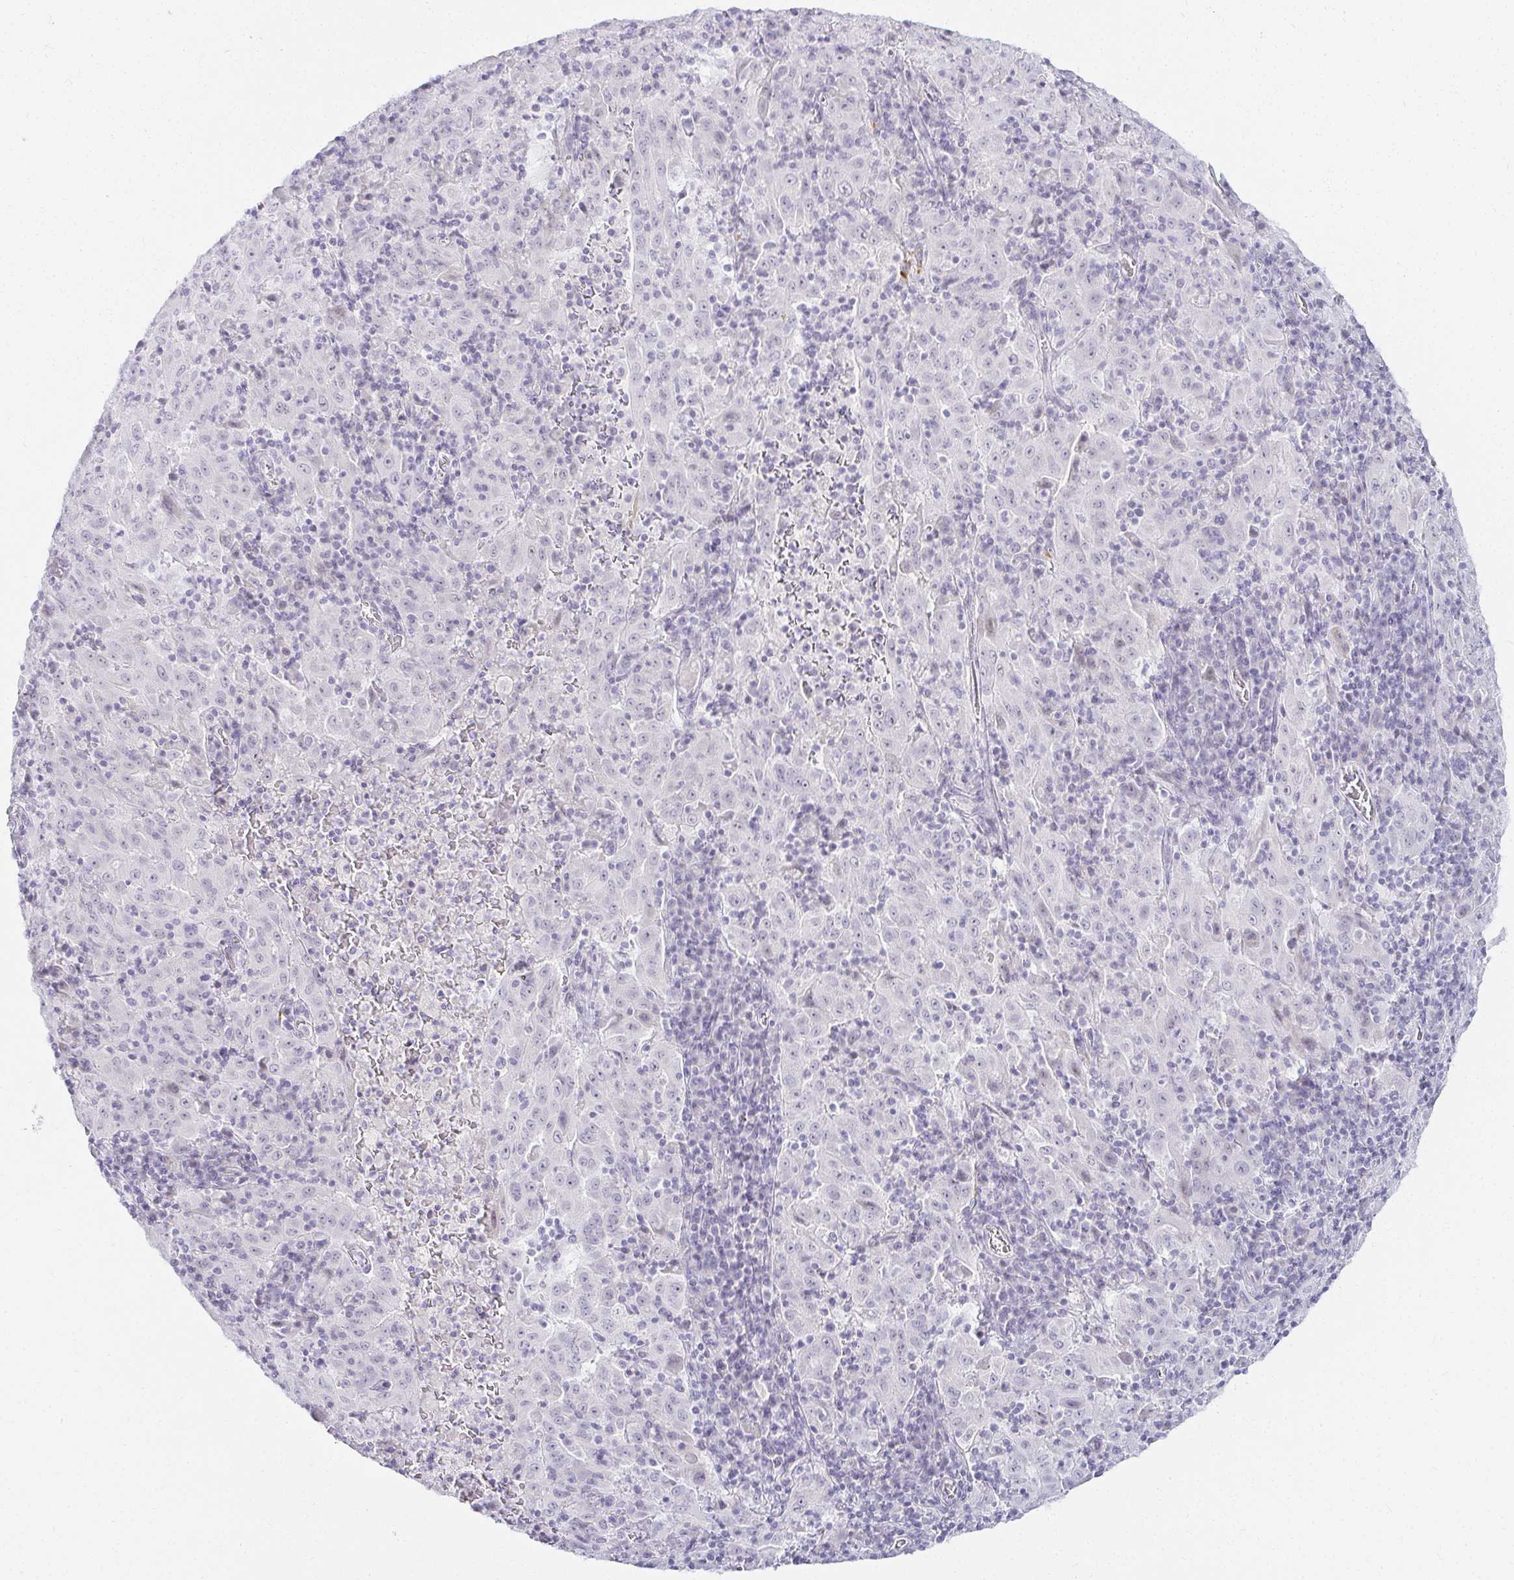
{"staining": {"intensity": "negative", "quantity": "none", "location": "none"}, "tissue": "pancreatic cancer", "cell_type": "Tumor cells", "image_type": "cancer", "snomed": [{"axis": "morphology", "description": "Adenocarcinoma, NOS"}, {"axis": "topography", "description": "Pancreas"}], "caption": "Adenocarcinoma (pancreatic) stained for a protein using IHC reveals no staining tumor cells.", "gene": "ACAN", "patient": {"sex": "male", "age": 63}}